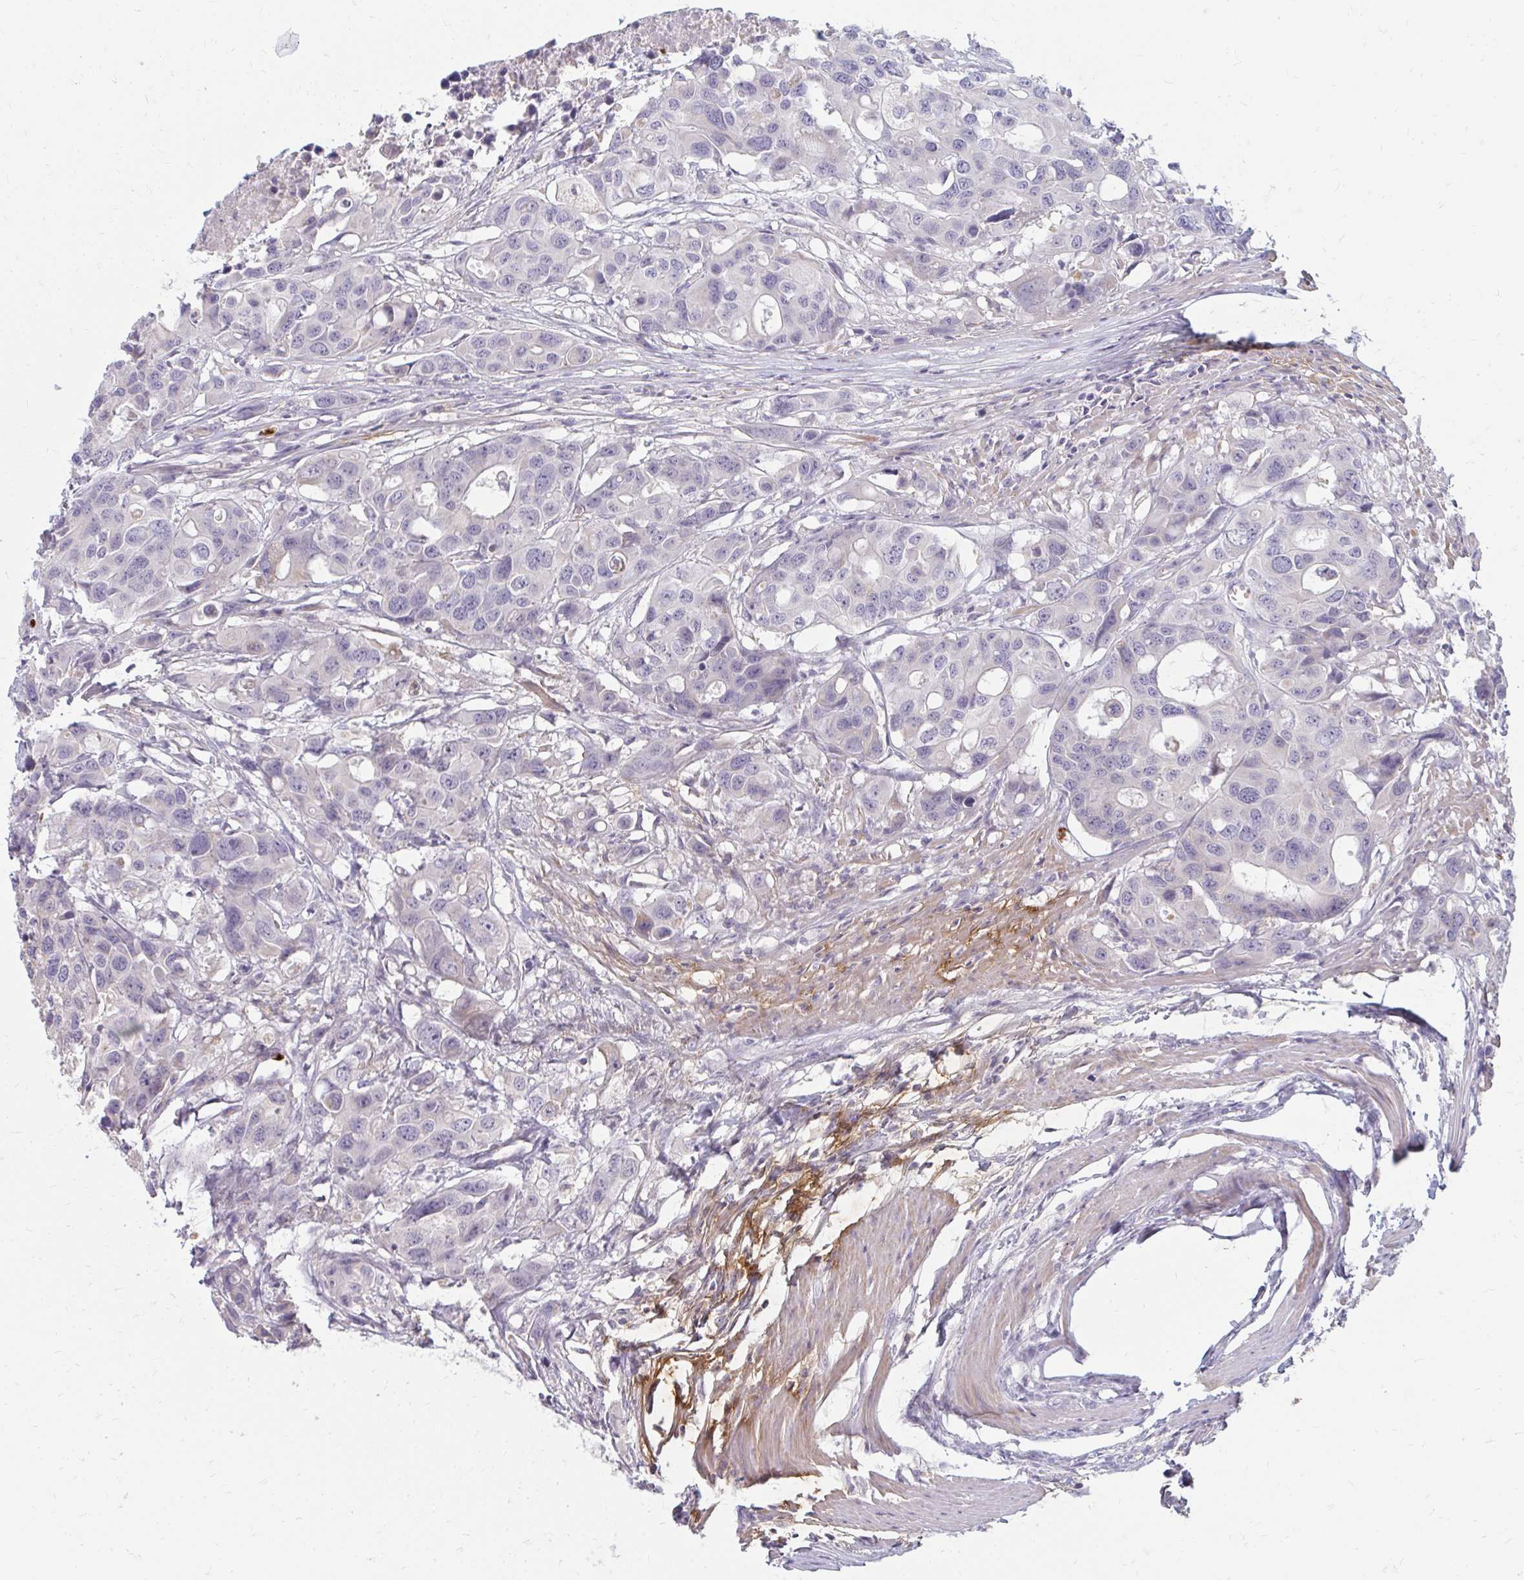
{"staining": {"intensity": "negative", "quantity": "none", "location": "none"}, "tissue": "colorectal cancer", "cell_type": "Tumor cells", "image_type": "cancer", "snomed": [{"axis": "morphology", "description": "Adenocarcinoma, NOS"}, {"axis": "topography", "description": "Colon"}], "caption": "Image shows no protein expression in tumor cells of colorectal adenocarcinoma tissue. Brightfield microscopy of IHC stained with DAB (3,3'-diaminobenzidine) (brown) and hematoxylin (blue), captured at high magnification.", "gene": "RAB33A", "patient": {"sex": "male", "age": 77}}